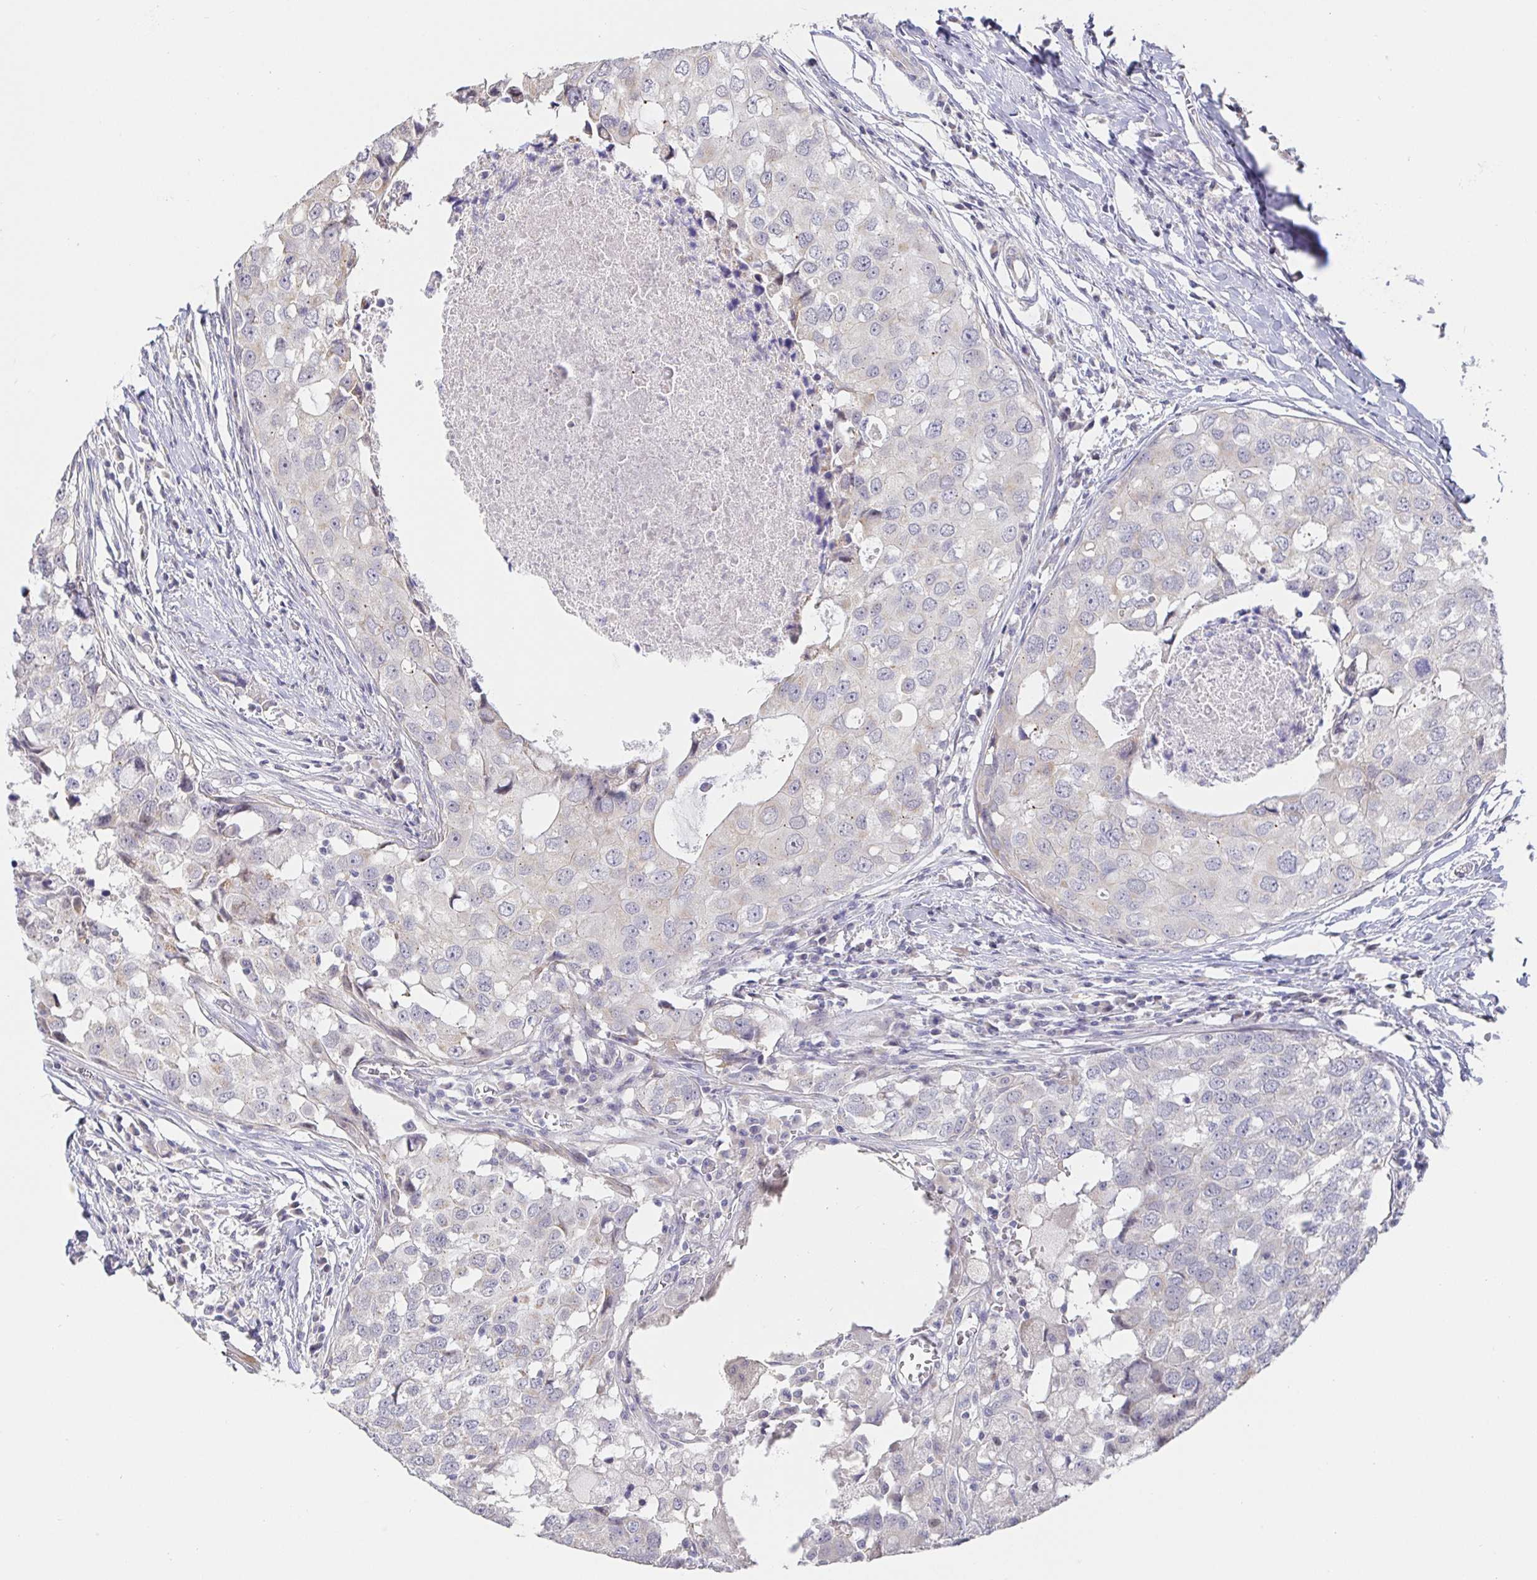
{"staining": {"intensity": "negative", "quantity": "none", "location": "none"}, "tissue": "breast cancer", "cell_type": "Tumor cells", "image_type": "cancer", "snomed": [{"axis": "morphology", "description": "Duct carcinoma"}, {"axis": "topography", "description": "Breast"}], "caption": "Tumor cells show no significant positivity in breast cancer.", "gene": "CIT", "patient": {"sex": "female", "age": 27}}